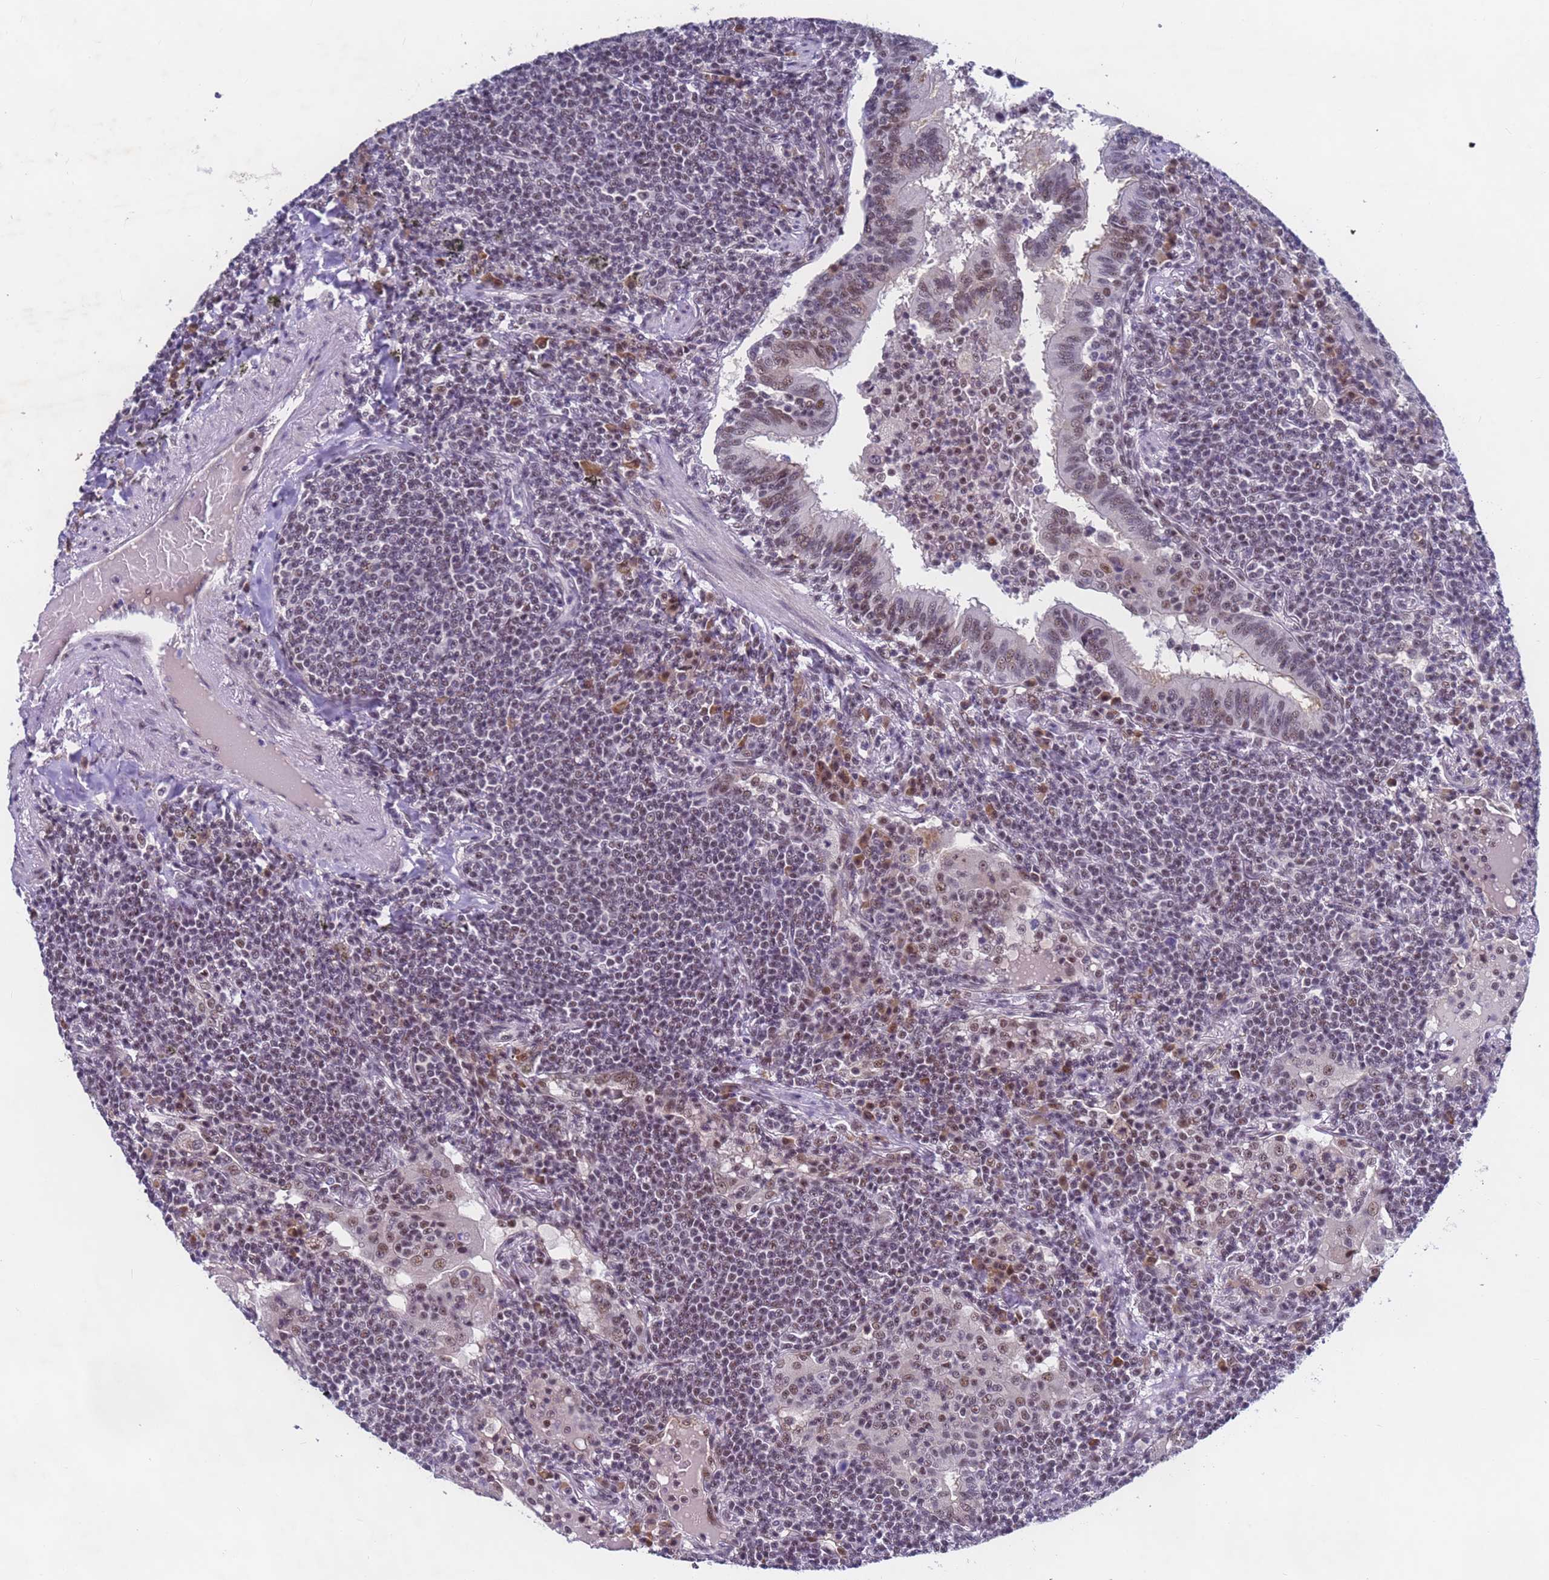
{"staining": {"intensity": "weak", "quantity": "25%-75%", "location": "nuclear"}, "tissue": "lymphoma", "cell_type": "Tumor cells", "image_type": "cancer", "snomed": [{"axis": "morphology", "description": "Malignant lymphoma, non-Hodgkin's type, Low grade"}, {"axis": "topography", "description": "Lung"}], "caption": "Immunohistochemistry (IHC) staining of lymphoma, which reveals low levels of weak nuclear expression in about 25%-75% of tumor cells indicating weak nuclear protein expression. The staining was performed using DAB (brown) for protein detection and nuclei were counterstained in hematoxylin (blue).", "gene": "FNBP4", "patient": {"sex": "female", "age": 71}}